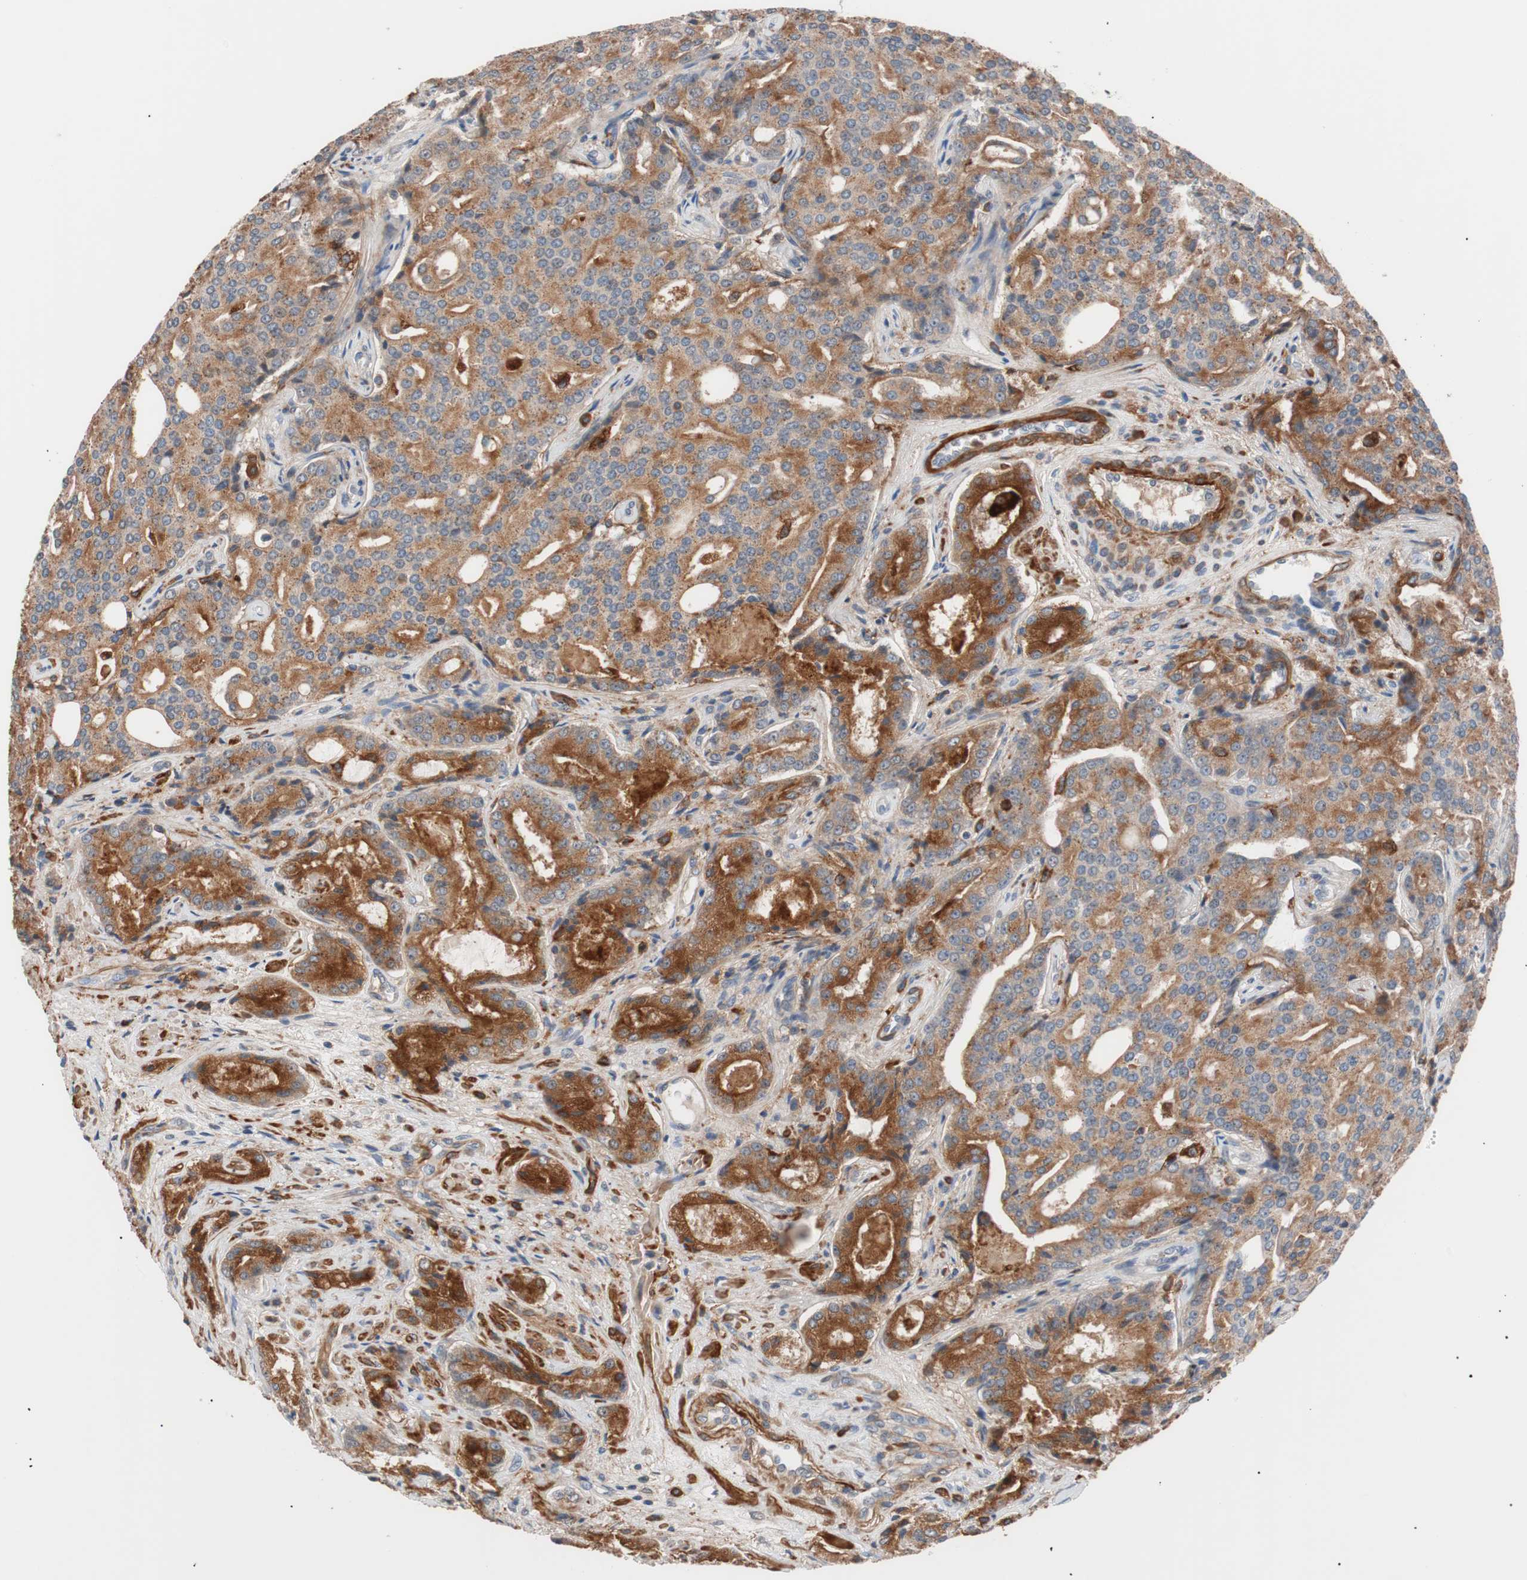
{"staining": {"intensity": "moderate", "quantity": "25%-75%", "location": "cytoplasmic/membranous"}, "tissue": "prostate cancer", "cell_type": "Tumor cells", "image_type": "cancer", "snomed": [{"axis": "morphology", "description": "Adenocarcinoma, High grade"}, {"axis": "topography", "description": "Prostate"}], "caption": "Immunohistochemical staining of prostate cancer (adenocarcinoma (high-grade)) exhibits moderate cytoplasmic/membranous protein staining in about 25%-75% of tumor cells.", "gene": "LITAF", "patient": {"sex": "male", "age": 72}}